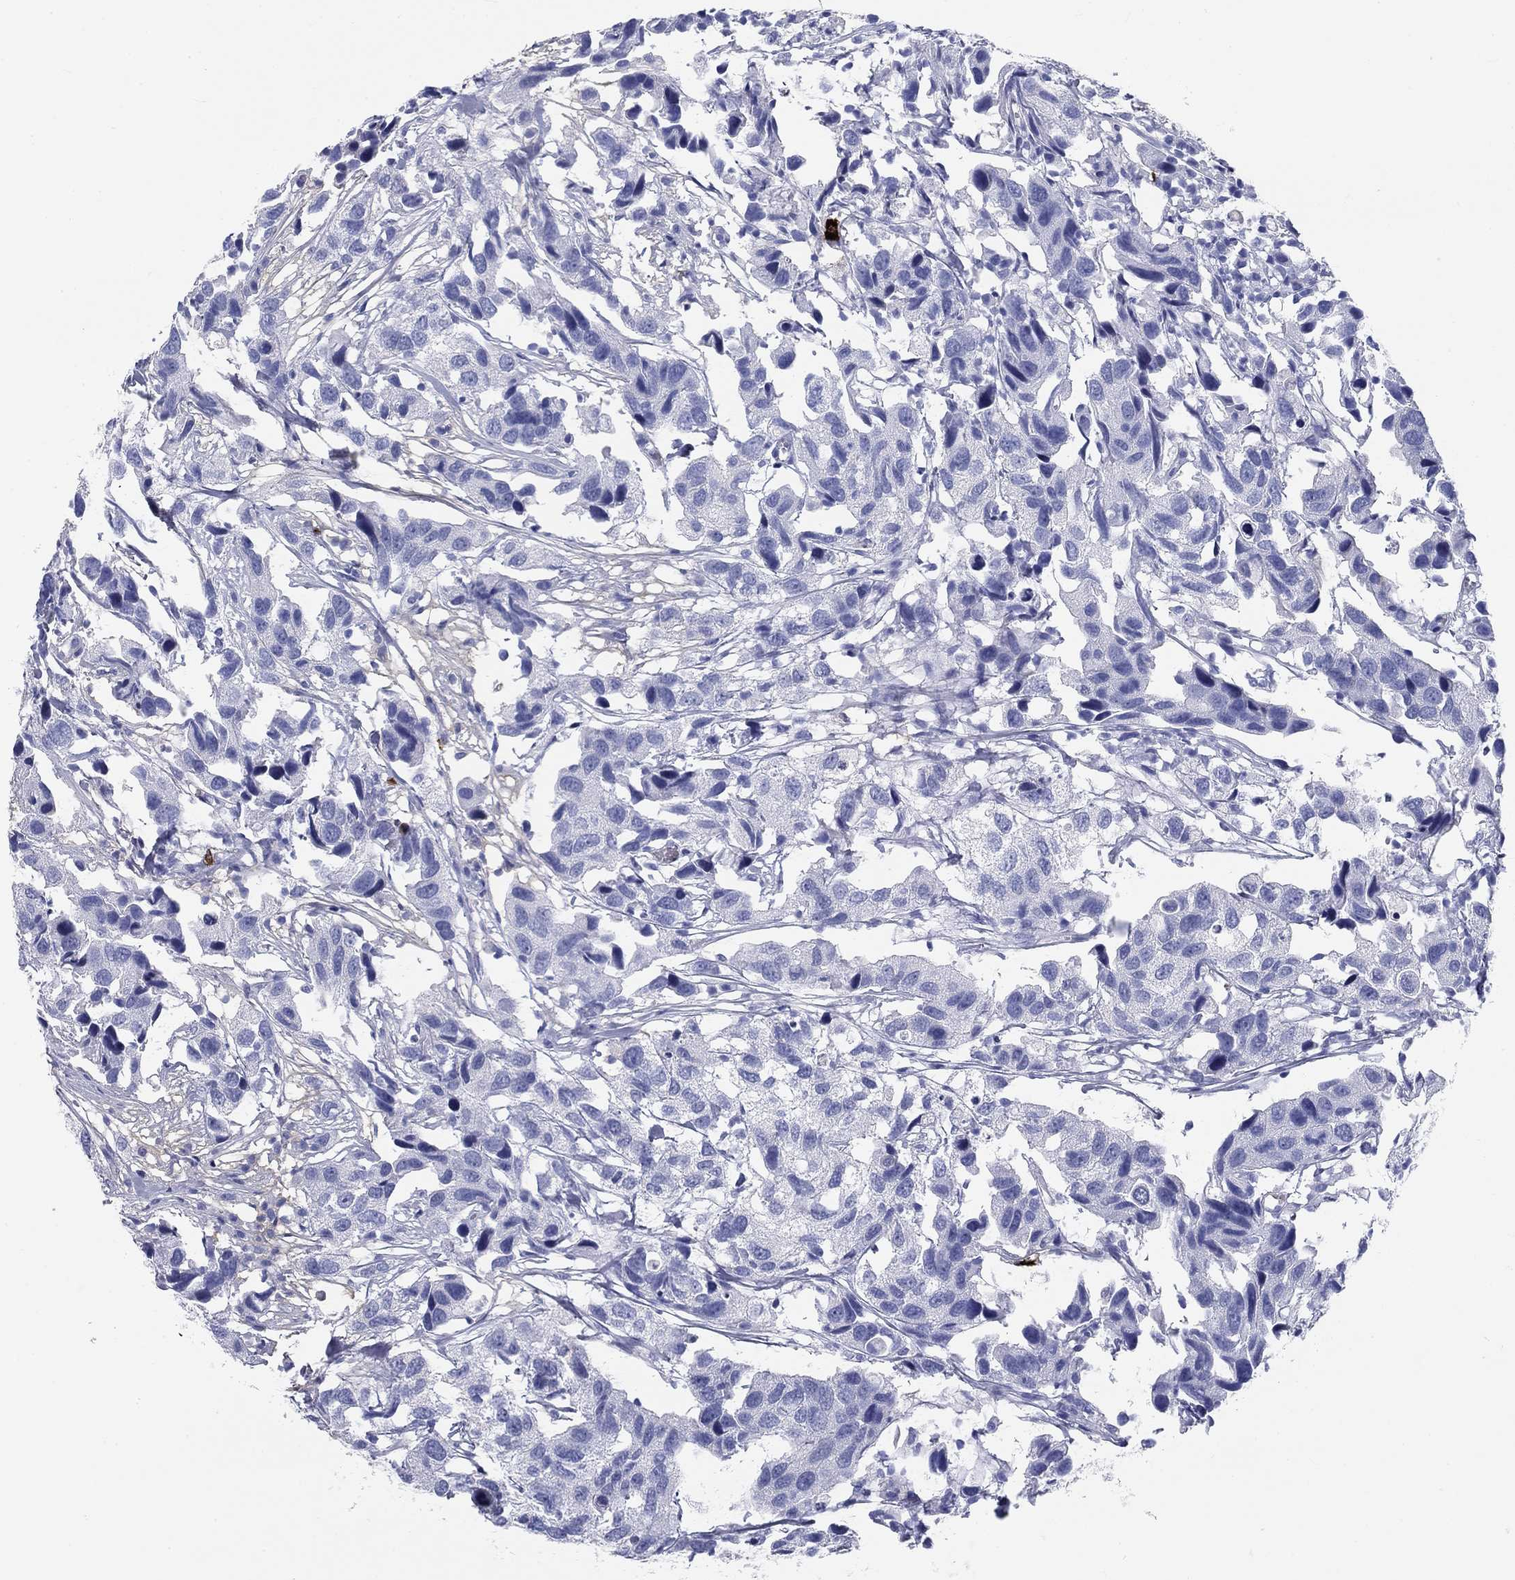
{"staining": {"intensity": "negative", "quantity": "none", "location": "none"}, "tissue": "urothelial cancer", "cell_type": "Tumor cells", "image_type": "cancer", "snomed": [{"axis": "morphology", "description": "Urothelial carcinoma, High grade"}, {"axis": "topography", "description": "Urinary bladder"}], "caption": "Tumor cells are negative for brown protein staining in urothelial carcinoma (high-grade).", "gene": "CD40LG", "patient": {"sex": "male", "age": 79}}